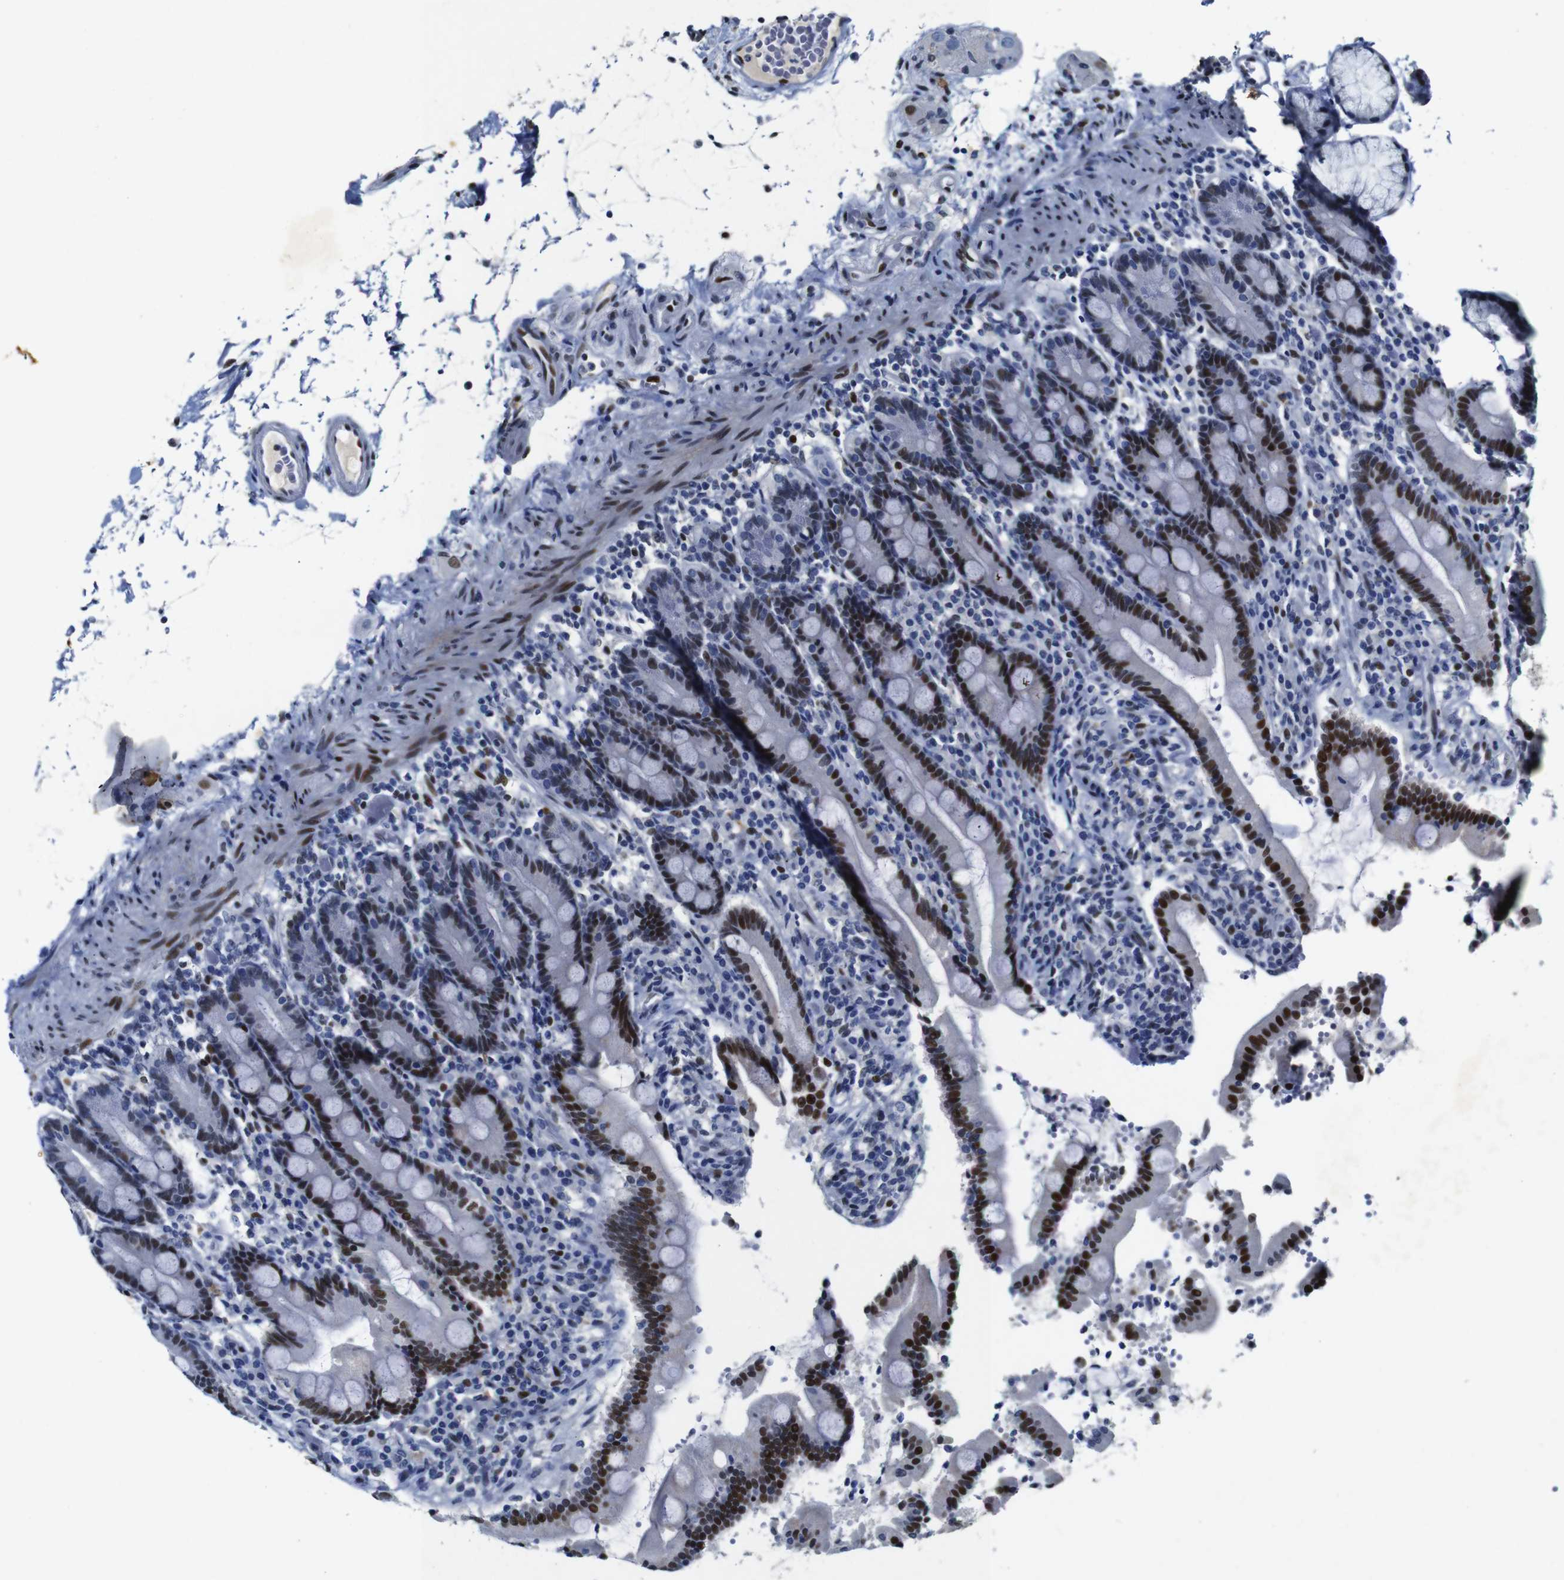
{"staining": {"intensity": "strong", "quantity": ">75%", "location": "nuclear"}, "tissue": "duodenum", "cell_type": "Glandular cells", "image_type": "normal", "snomed": [{"axis": "morphology", "description": "Normal tissue, NOS"}, {"axis": "topography", "description": "Small intestine, NOS"}], "caption": "Immunohistochemistry of unremarkable duodenum shows high levels of strong nuclear expression in about >75% of glandular cells.", "gene": "FOSL2", "patient": {"sex": "female", "age": 71}}